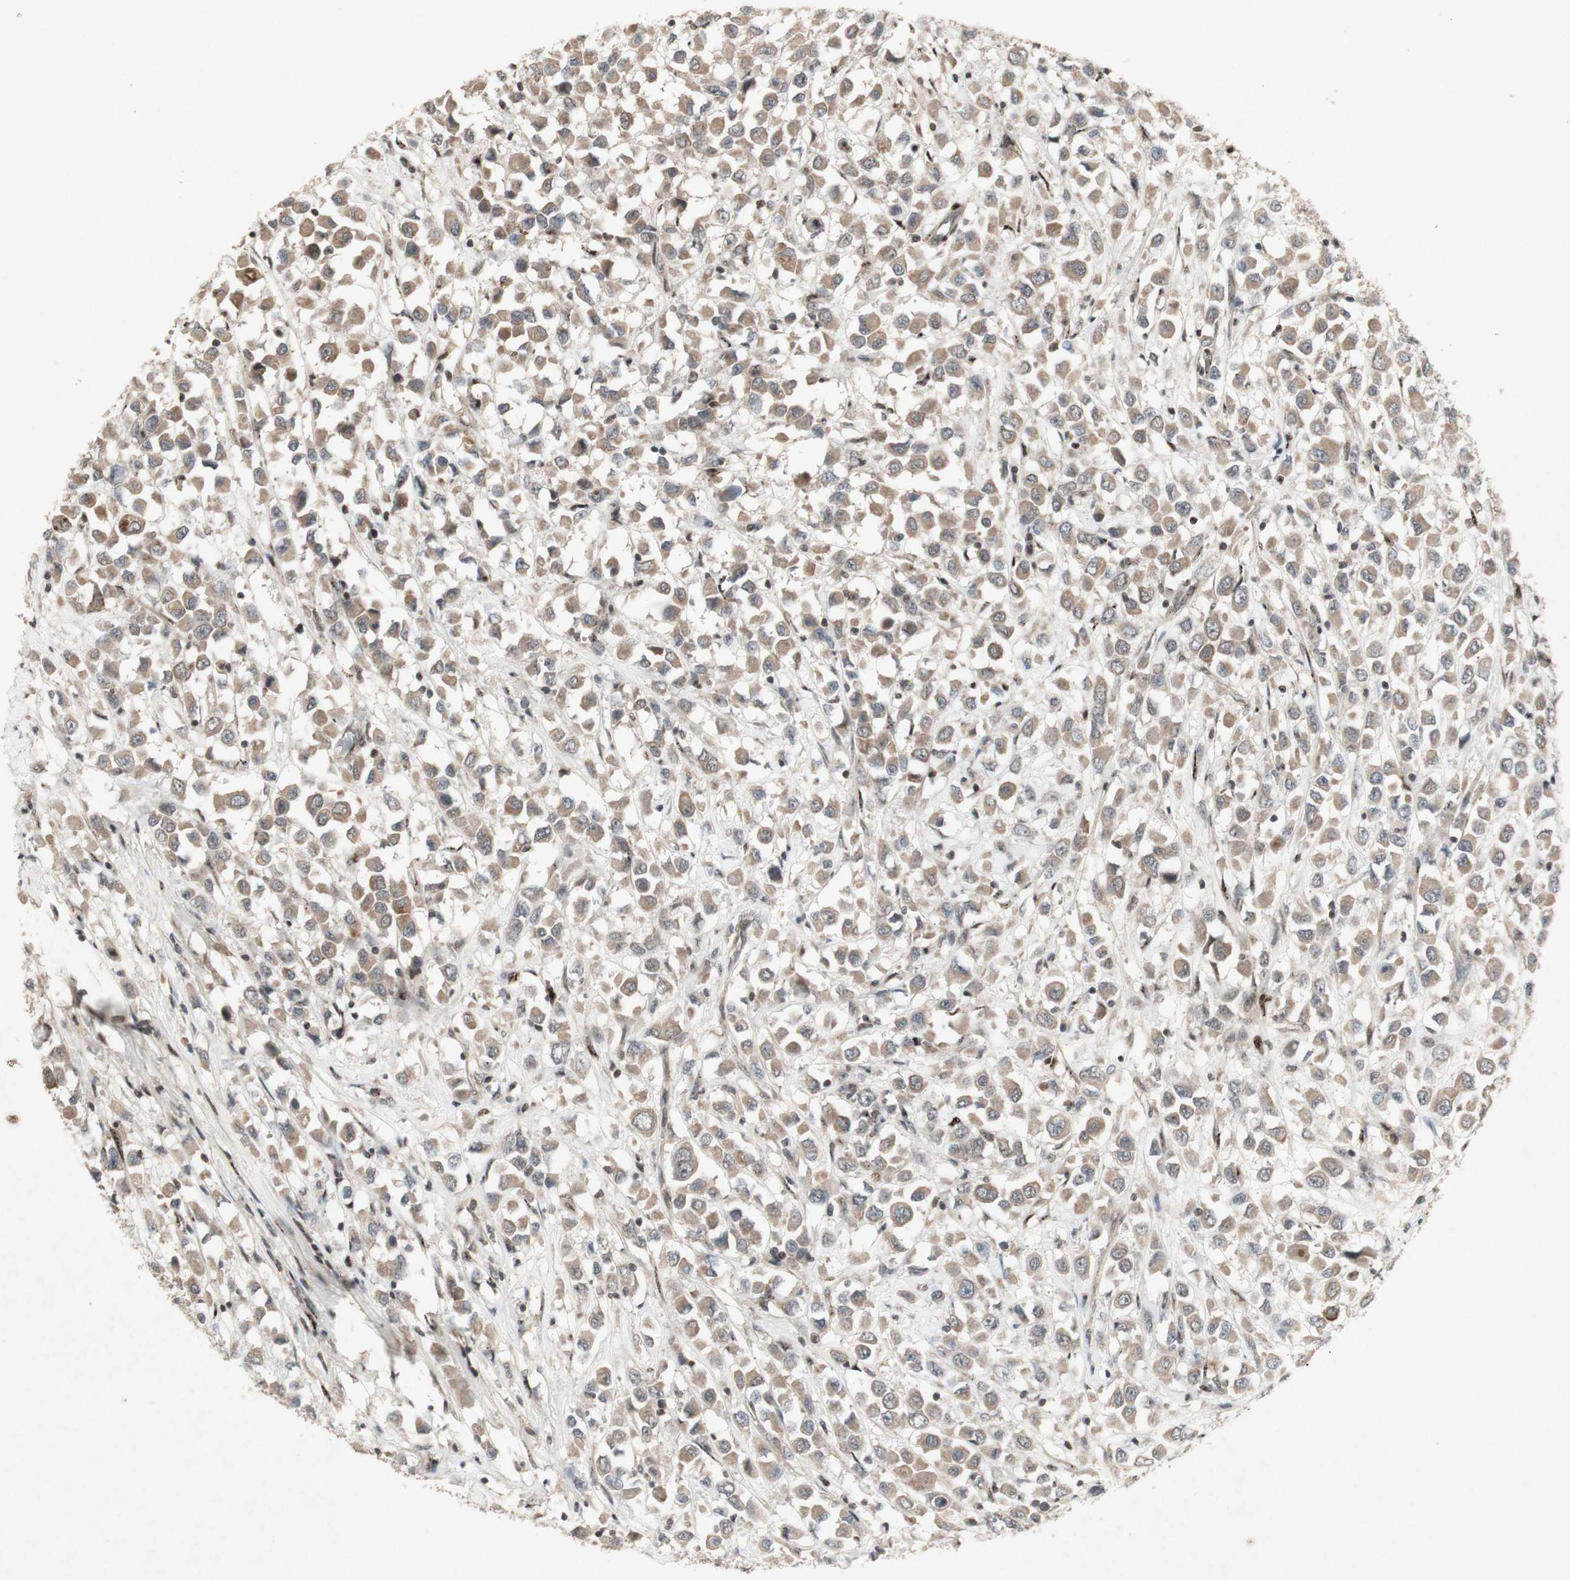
{"staining": {"intensity": "moderate", "quantity": "25%-75%", "location": "cytoplasmic/membranous"}, "tissue": "breast cancer", "cell_type": "Tumor cells", "image_type": "cancer", "snomed": [{"axis": "morphology", "description": "Duct carcinoma"}, {"axis": "topography", "description": "Breast"}], "caption": "Protein staining of breast cancer (intraductal carcinoma) tissue exhibits moderate cytoplasmic/membranous staining in approximately 25%-75% of tumor cells.", "gene": "PLXNA1", "patient": {"sex": "female", "age": 61}}